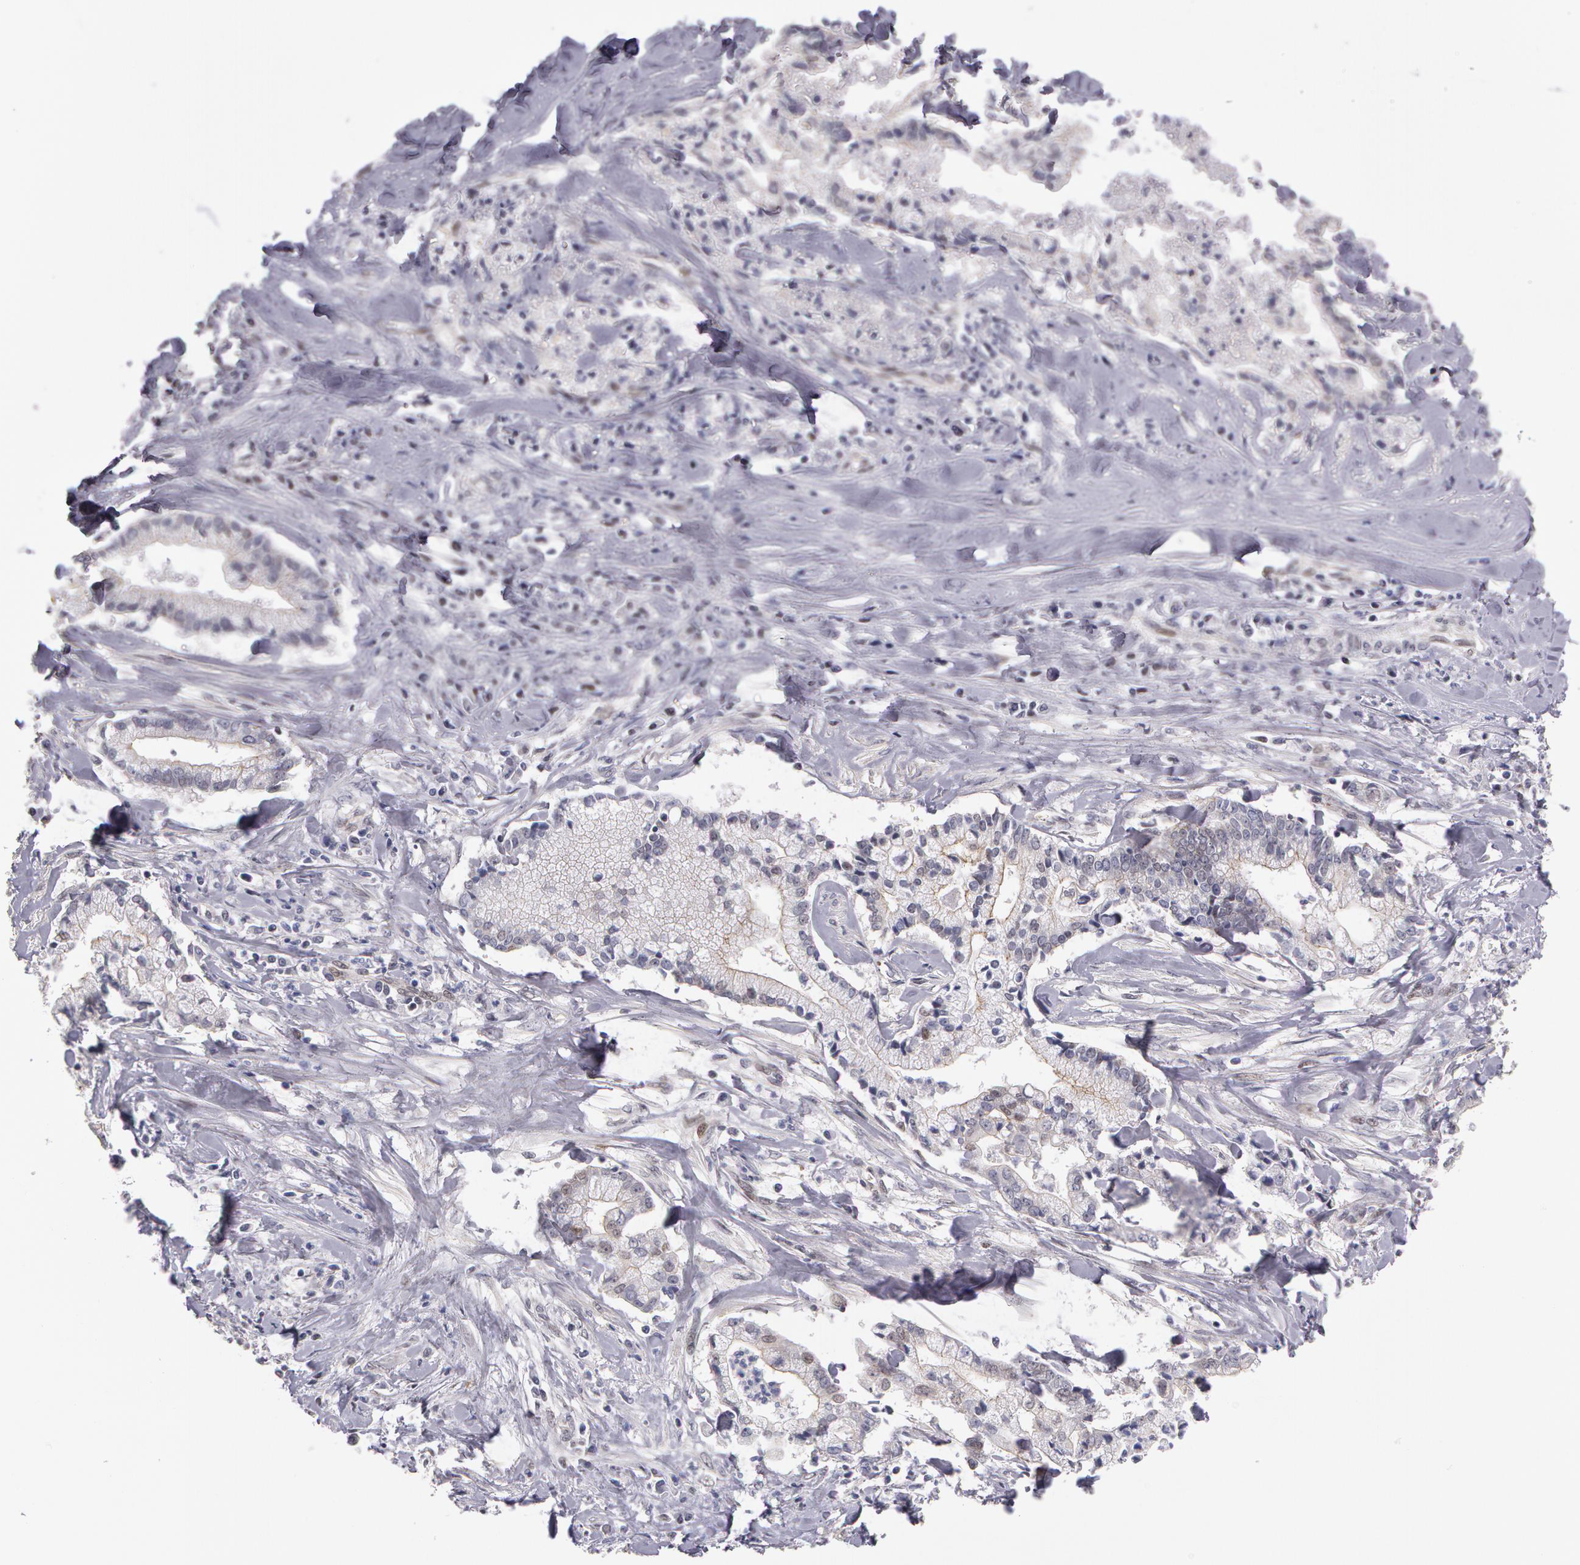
{"staining": {"intensity": "negative", "quantity": "none", "location": "none"}, "tissue": "liver cancer", "cell_type": "Tumor cells", "image_type": "cancer", "snomed": [{"axis": "morphology", "description": "Cholangiocarcinoma"}, {"axis": "topography", "description": "Liver"}], "caption": "An immunohistochemistry image of liver cancer is shown. There is no staining in tumor cells of liver cancer.", "gene": "PRICKLE1", "patient": {"sex": "male", "age": 57}}